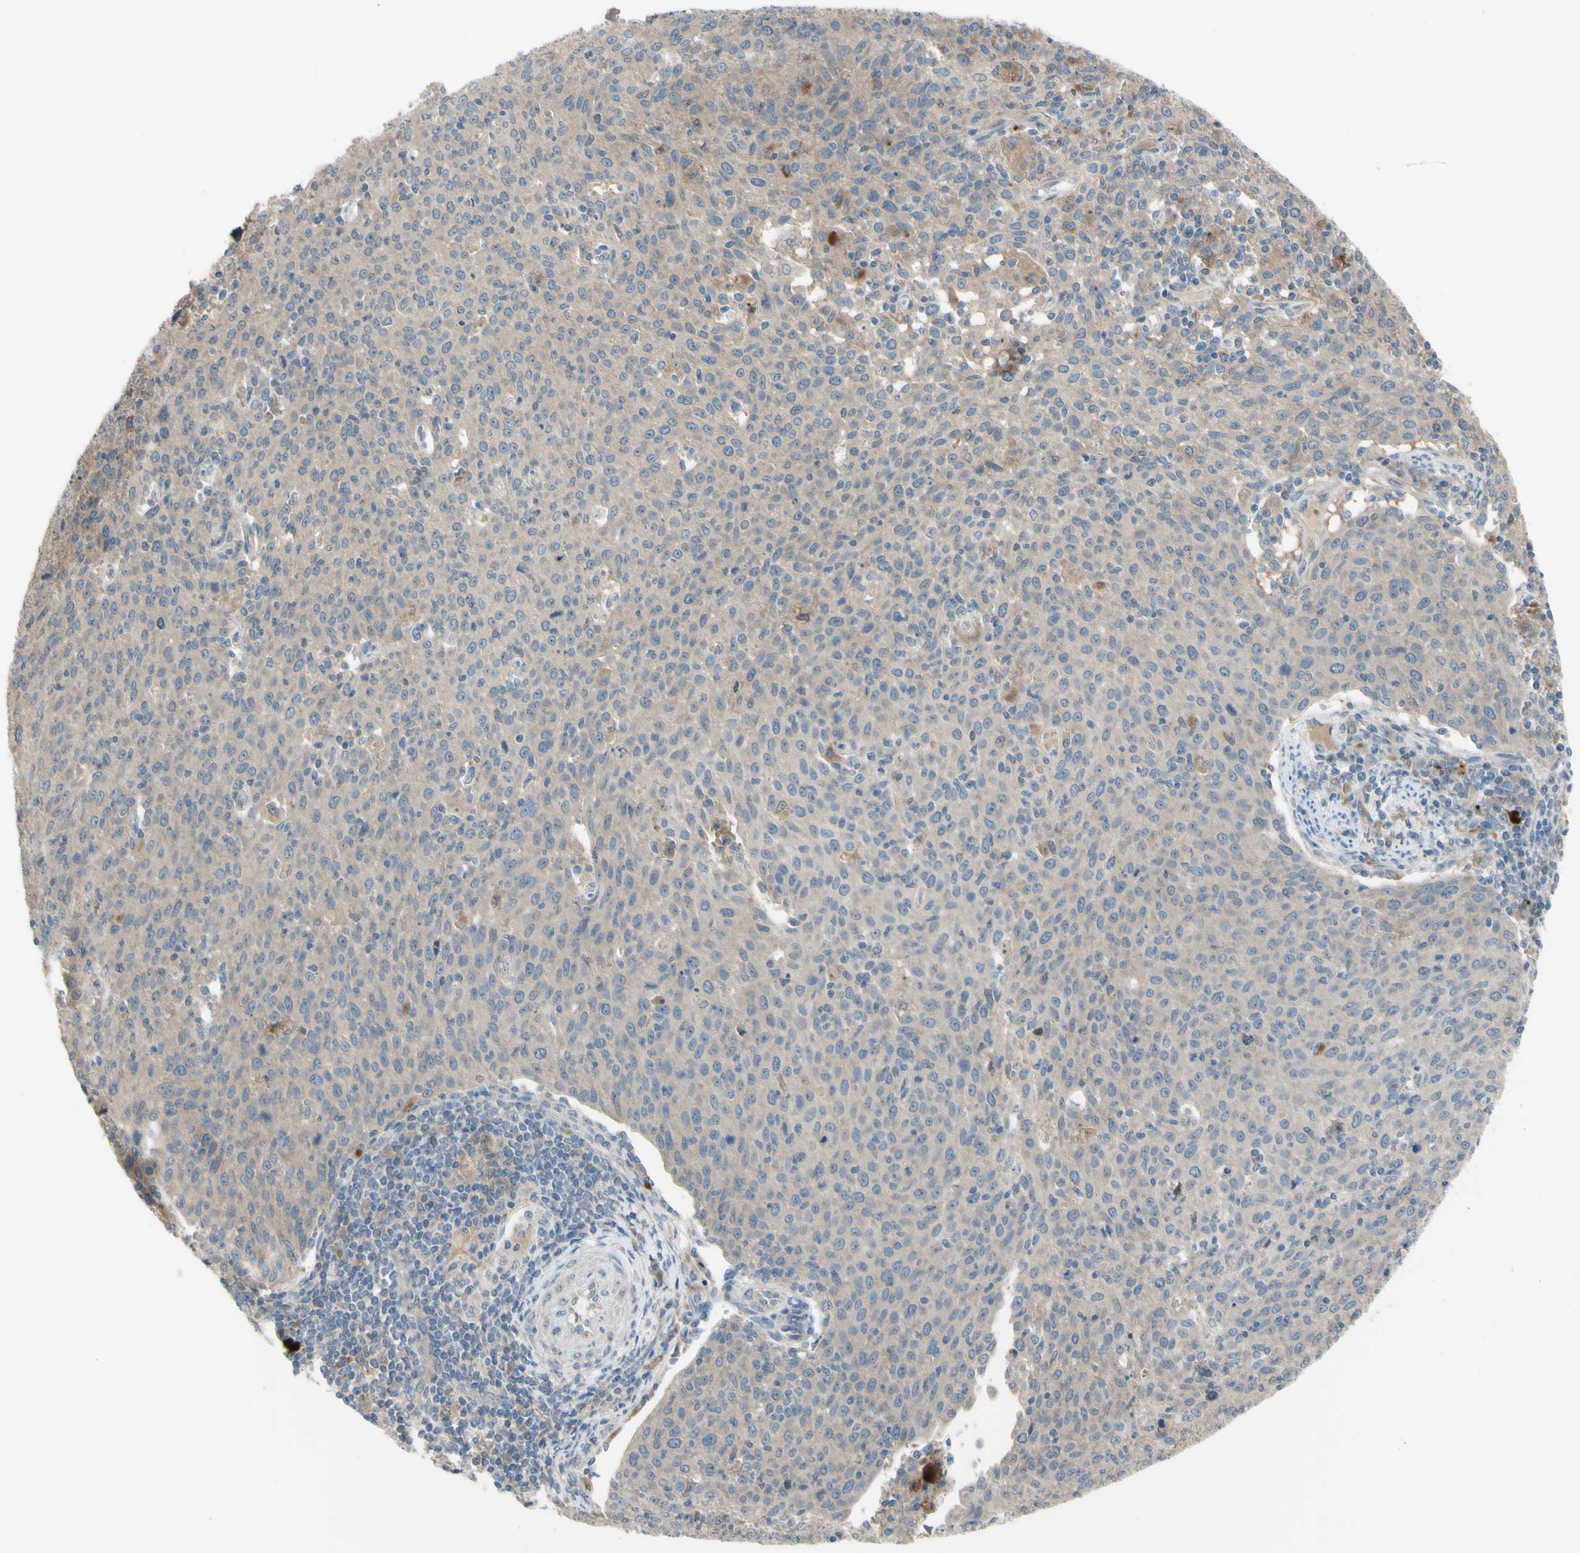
{"staining": {"intensity": "weak", "quantity": ">75%", "location": "cytoplasmic/membranous"}, "tissue": "cervical cancer", "cell_type": "Tumor cells", "image_type": "cancer", "snomed": [{"axis": "morphology", "description": "Squamous cell carcinoma, NOS"}, {"axis": "topography", "description": "Cervix"}], "caption": "Cervical cancer stained with DAB immunohistochemistry exhibits low levels of weak cytoplasmic/membranous staining in about >75% of tumor cells. (DAB IHC, brown staining for protein, blue staining for nuclei).", "gene": "AFP", "patient": {"sex": "female", "age": 38}}